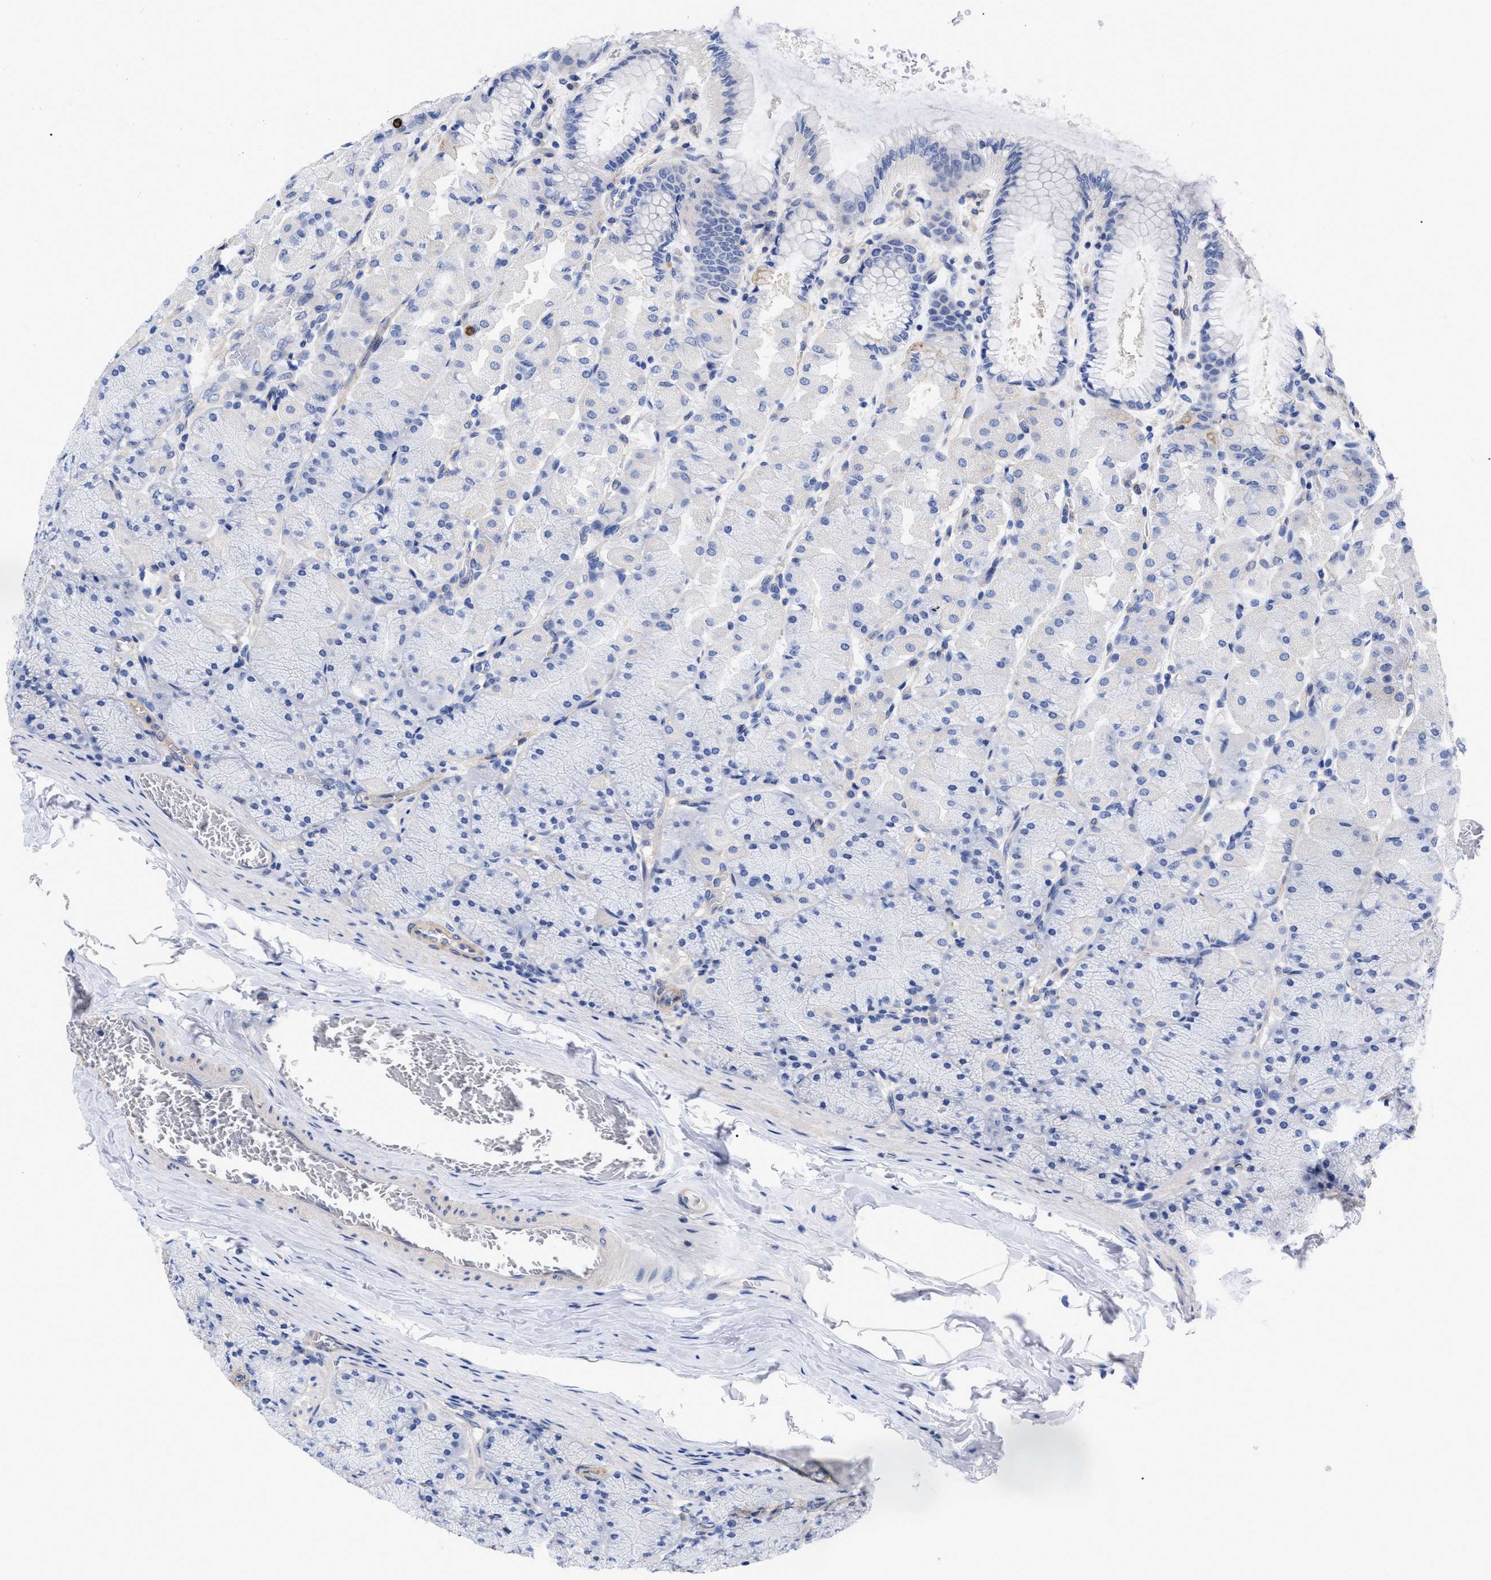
{"staining": {"intensity": "negative", "quantity": "none", "location": "none"}, "tissue": "stomach", "cell_type": "Glandular cells", "image_type": "normal", "snomed": [{"axis": "morphology", "description": "Normal tissue, NOS"}, {"axis": "topography", "description": "Stomach, upper"}], "caption": "Image shows no protein staining in glandular cells of benign stomach.", "gene": "IRAG2", "patient": {"sex": "female", "age": 56}}